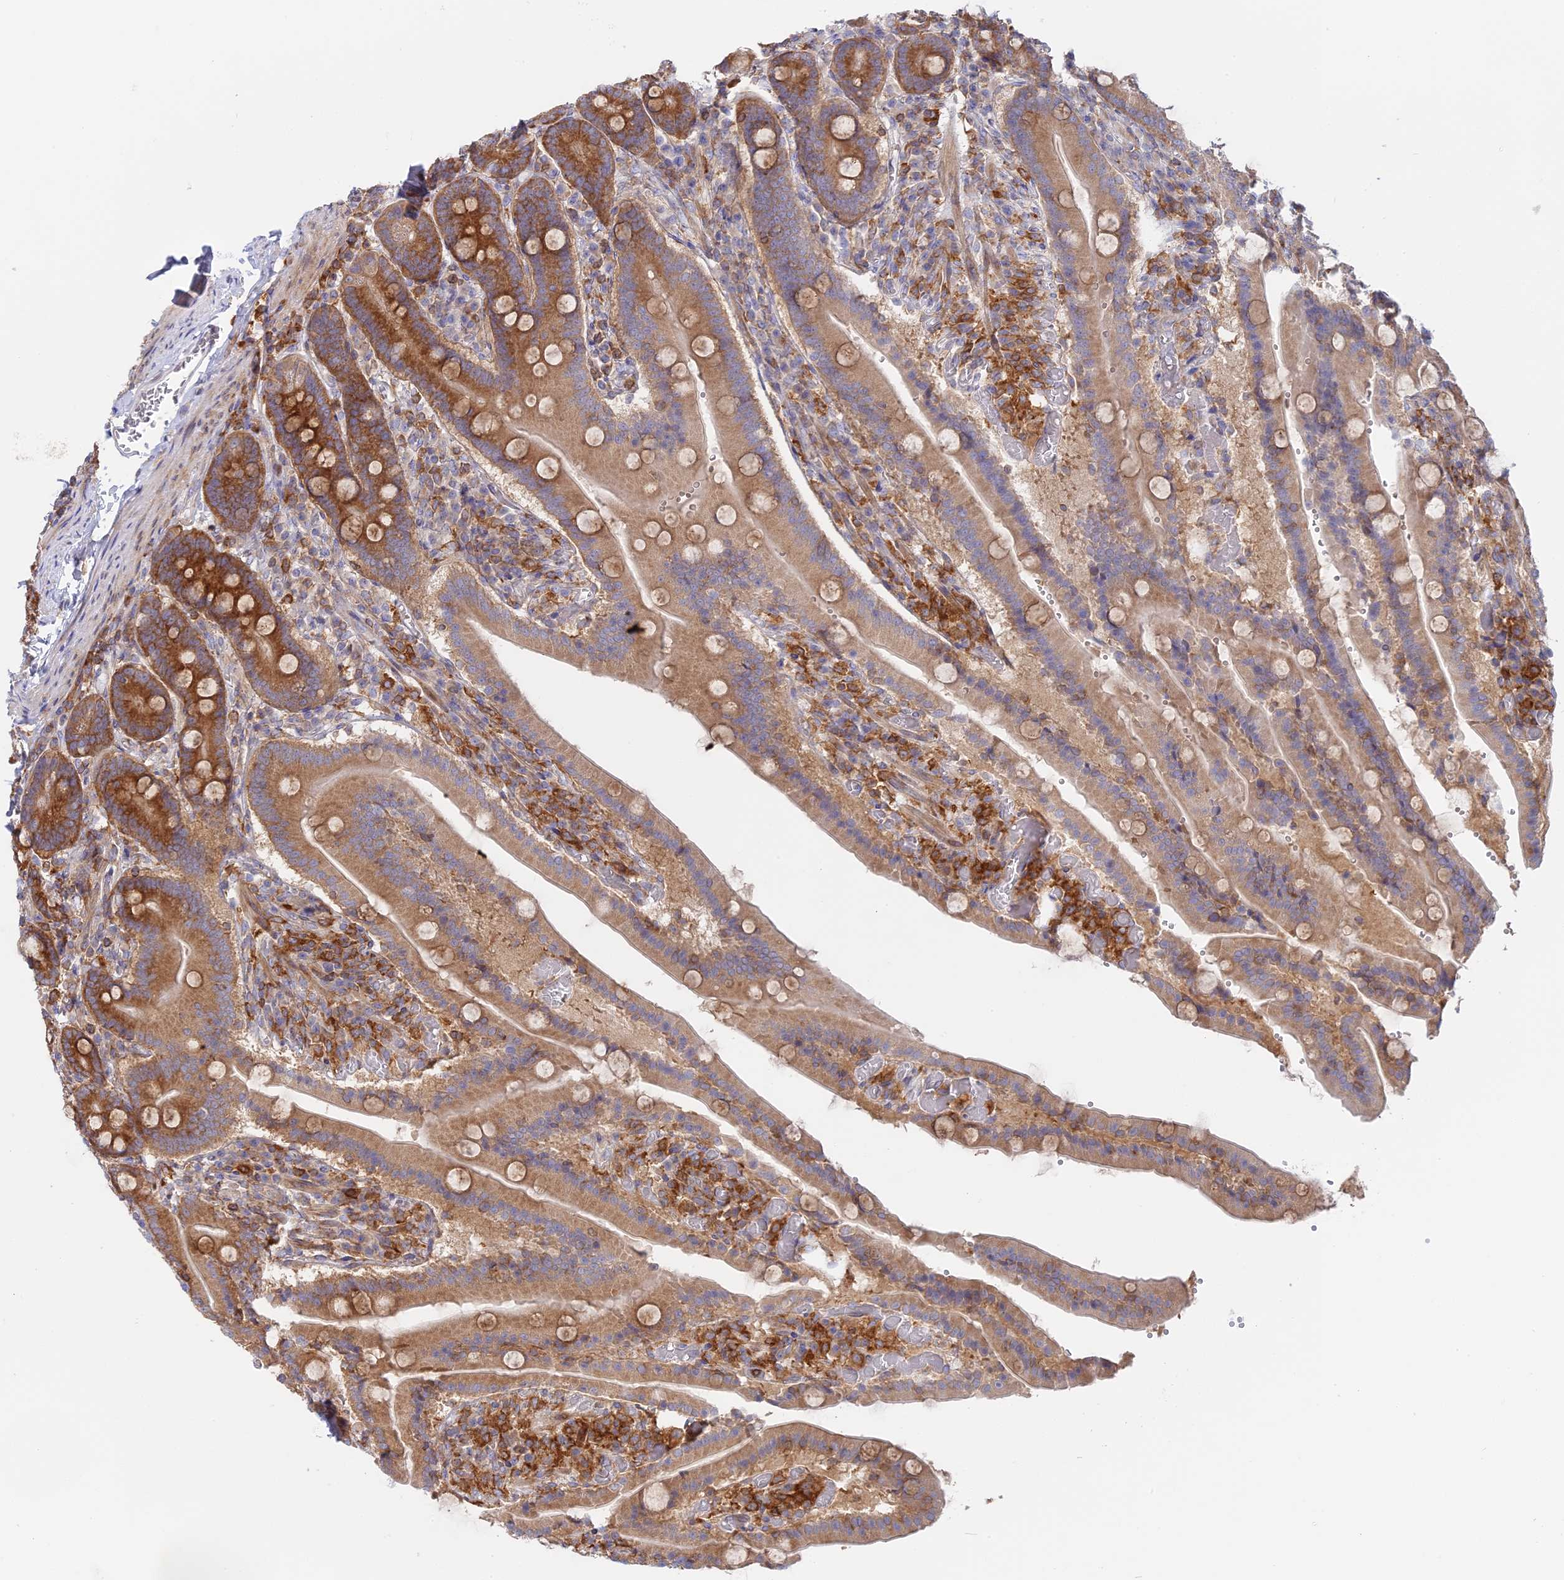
{"staining": {"intensity": "moderate", "quantity": ">75%", "location": "cytoplasmic/membranous"}, "tissue": "duodenum", "cell_type": "Glandular cells", "image_type": "normal", "snomed": [{"axis": "morphology", "description": "Normal tissue, NOS"}, {"axis": "topography", "description": "Duodenum"}], "caption": "Duodenum stained for a protein shows moderate cytoplasmic/membranous positivity in glandular cells. The protein of interest is stained brown, and the nuclei are stained in blue (DAB IHC with brightfield microscopy, high magnification).", "gene": "GMIP", "patient": {"sex": "female", "age": 62}}